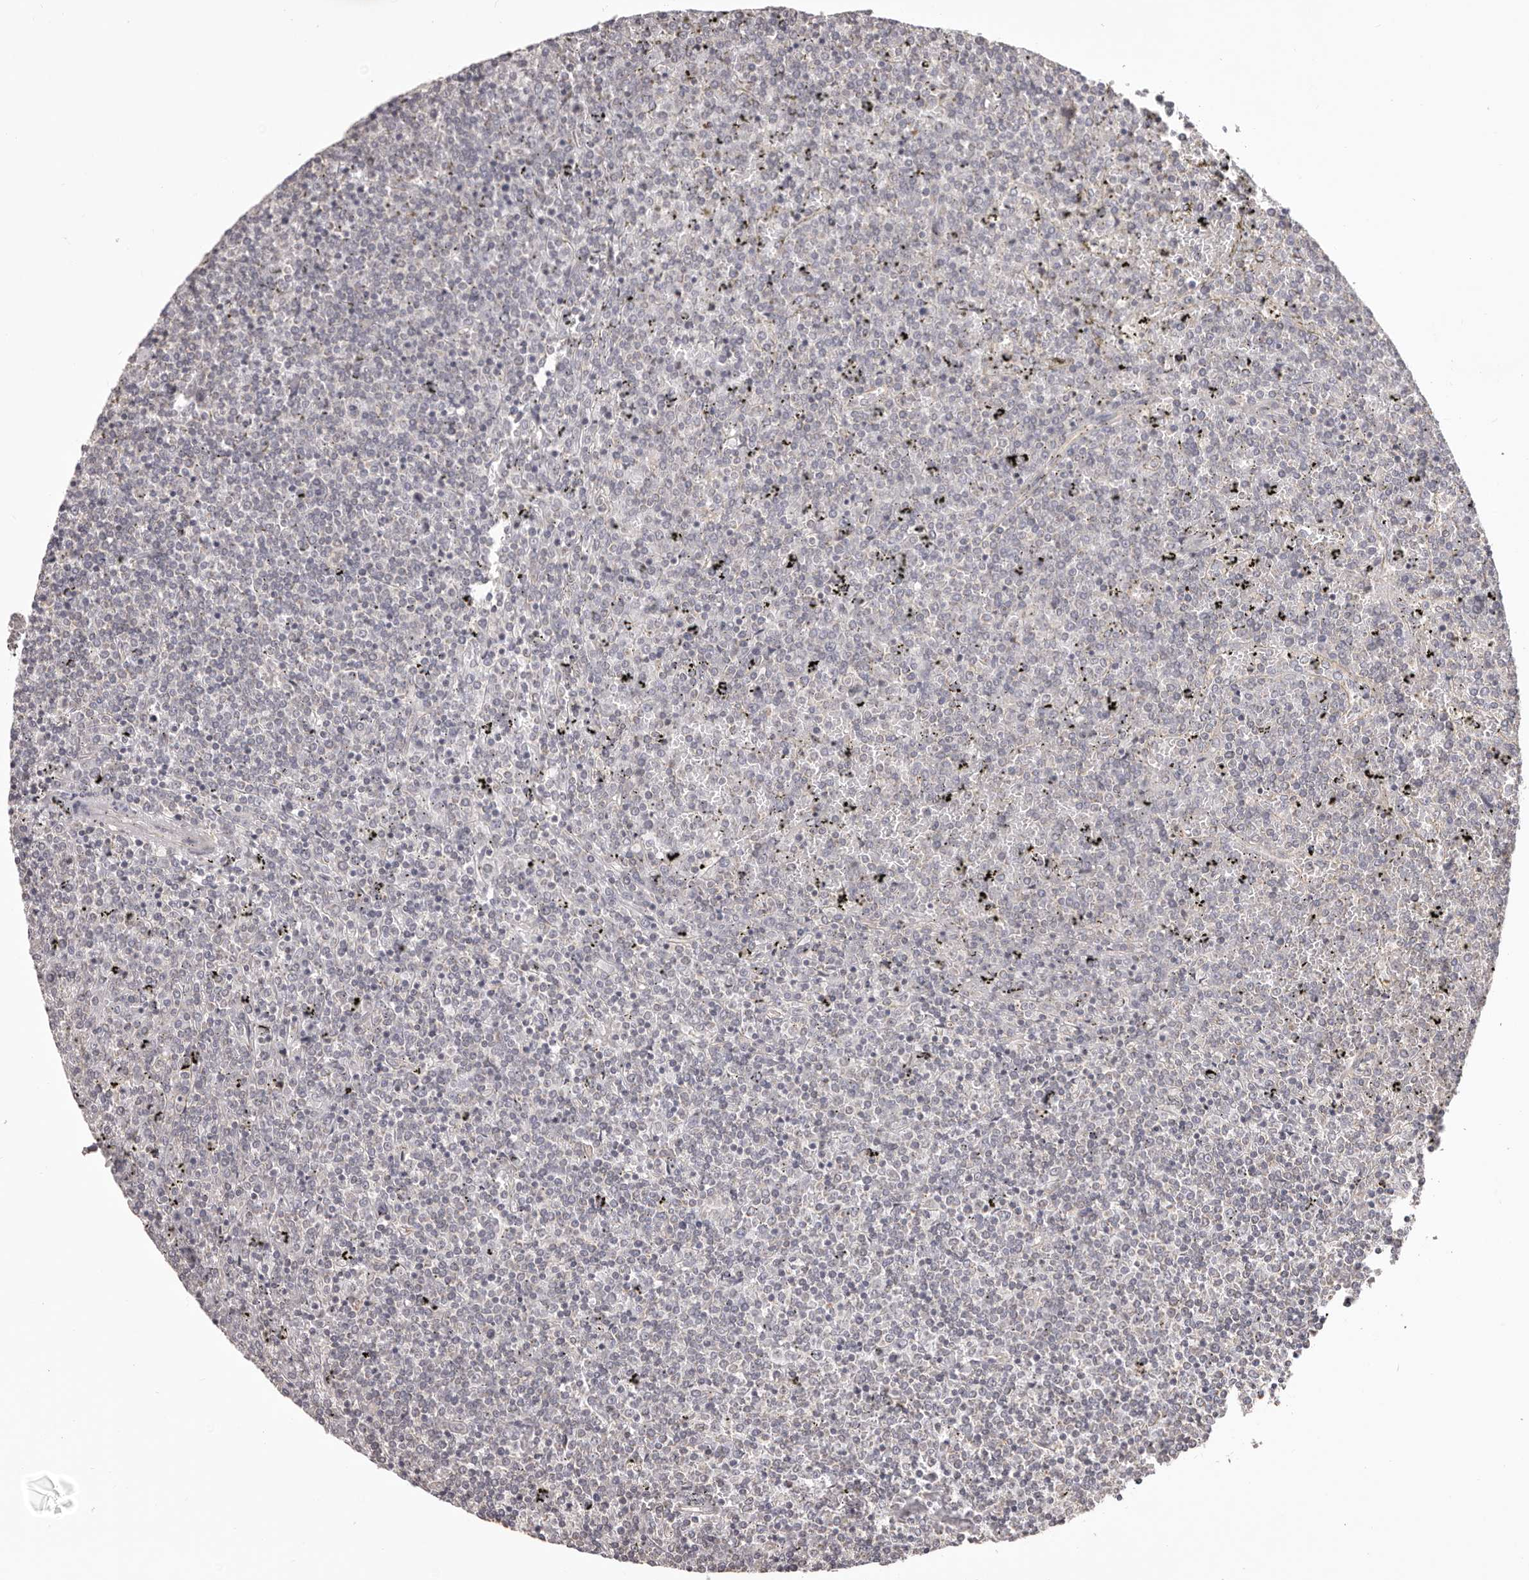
{"staining": {"intensity": "negative", "quantity": "none", "location": "none"}, "tissue": "lymphoma", "cell_type": "Tumor cells", "image_type": "cancer", "snomed": [{"axis": "morphology", "description": "Malignant lymphoma, non-Hodgkin's type, Low grade"}, {"axis": "topography", "description": "Spleen"}], "caption": "Immunohistochemistry image of neoplastic tissue: human lymphoma stained with DAB reveals no significant protein expression in tumor cells. (DAB immunohistochemistry visualized using brightfield microscopy, high magnification).", "gene": "HRH1", "patient": {"sex": "female", "age": 19}}